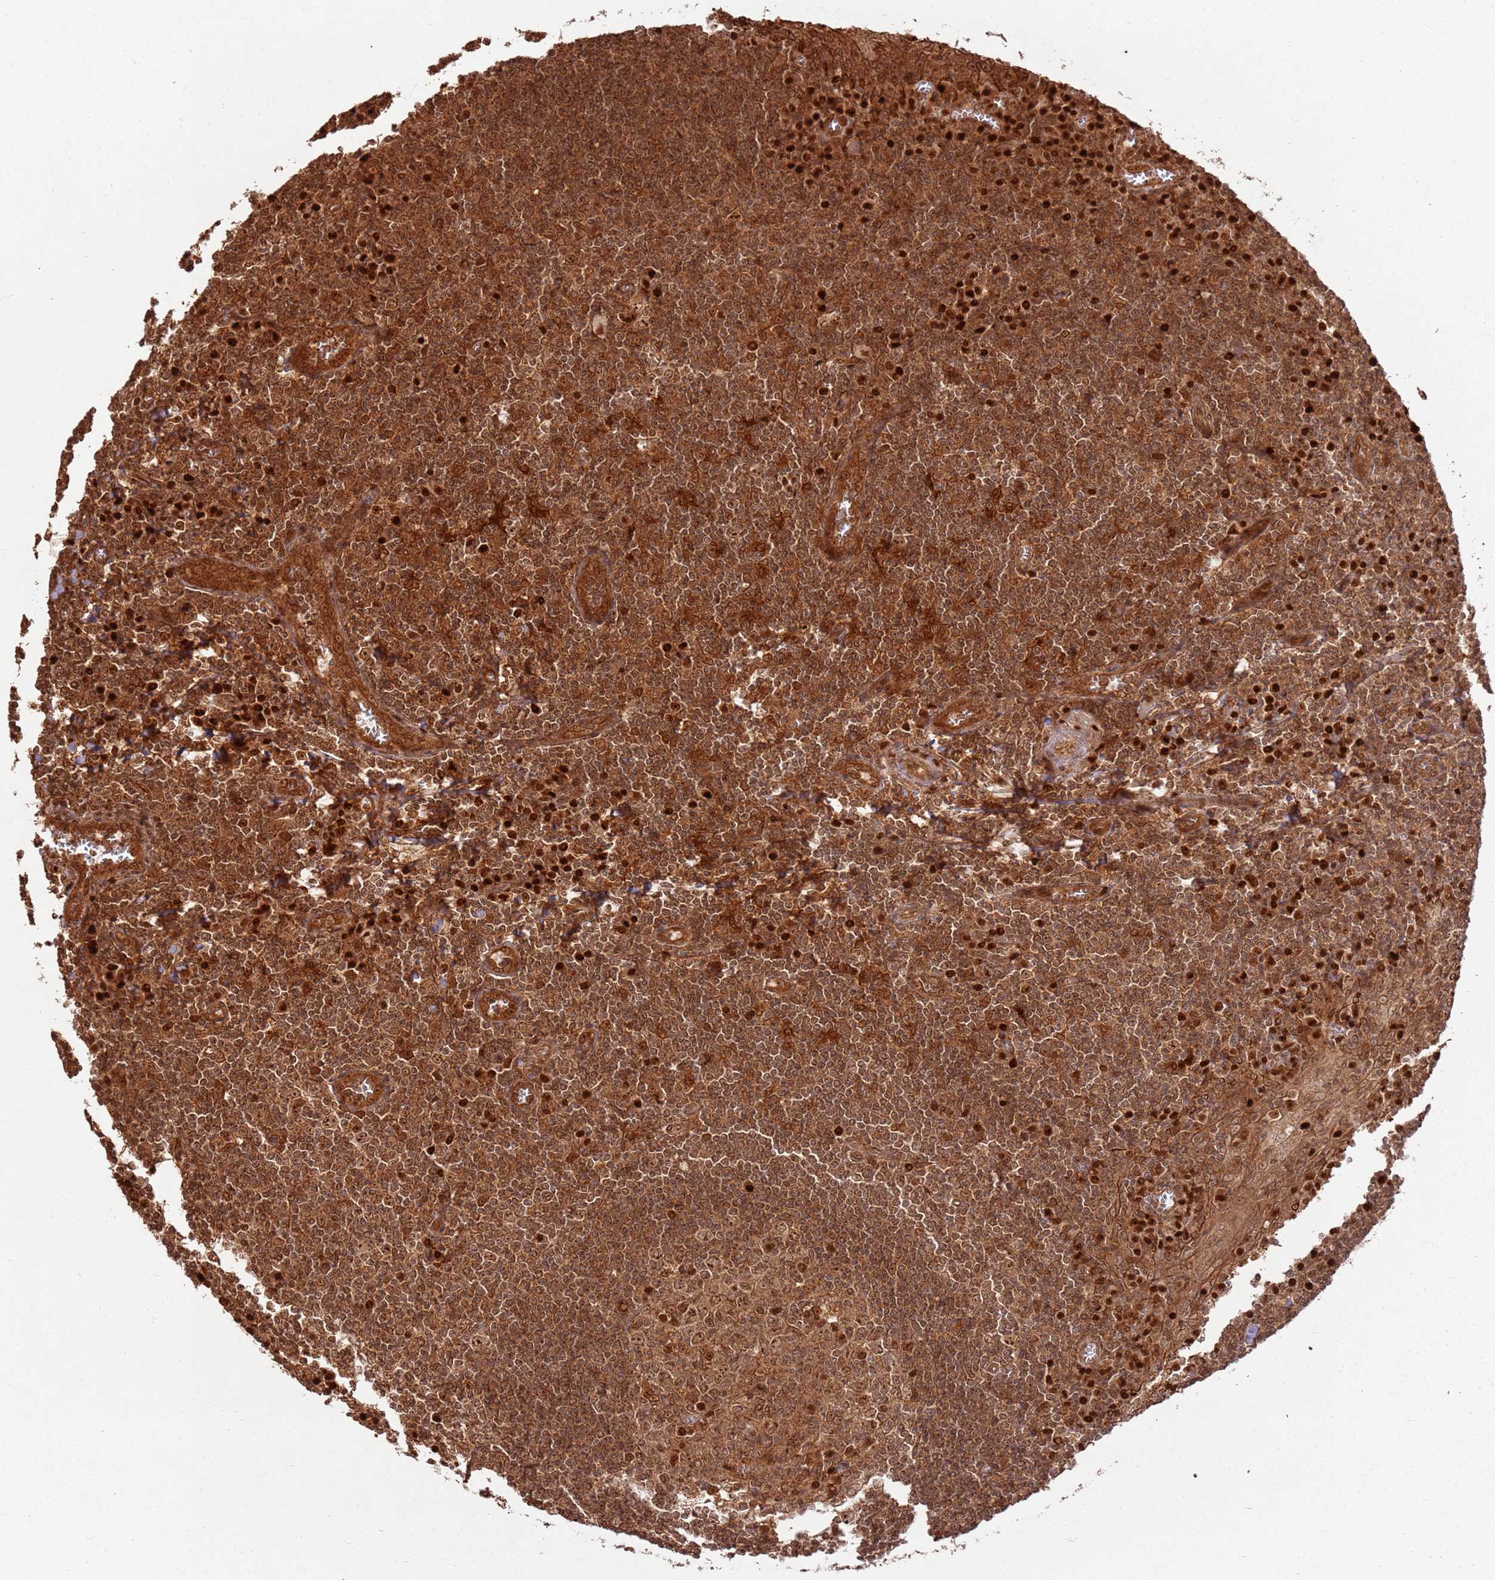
{"staining": {"intensity": "moderate", "quantity": ">75%", "location": "cytoplasmic/membranous,nuclear"}, "tissue": "tonsil", "cell_type": "Germinal center cells", "image_type": "normal", "snomed": [{"axis": "morphology", "description": "Normal tissue, NOS"}, {"axis": "topography", "description": "Tonsil"}], "caption": "Germinal center cells display medium levels of moderate cytoplasmic/membranous,nuclear positivity in approximately >75% of cells in unremarkable tonsil.", "gene": "TBC1D13", "patient": {"sex": "male", "age": 27}}